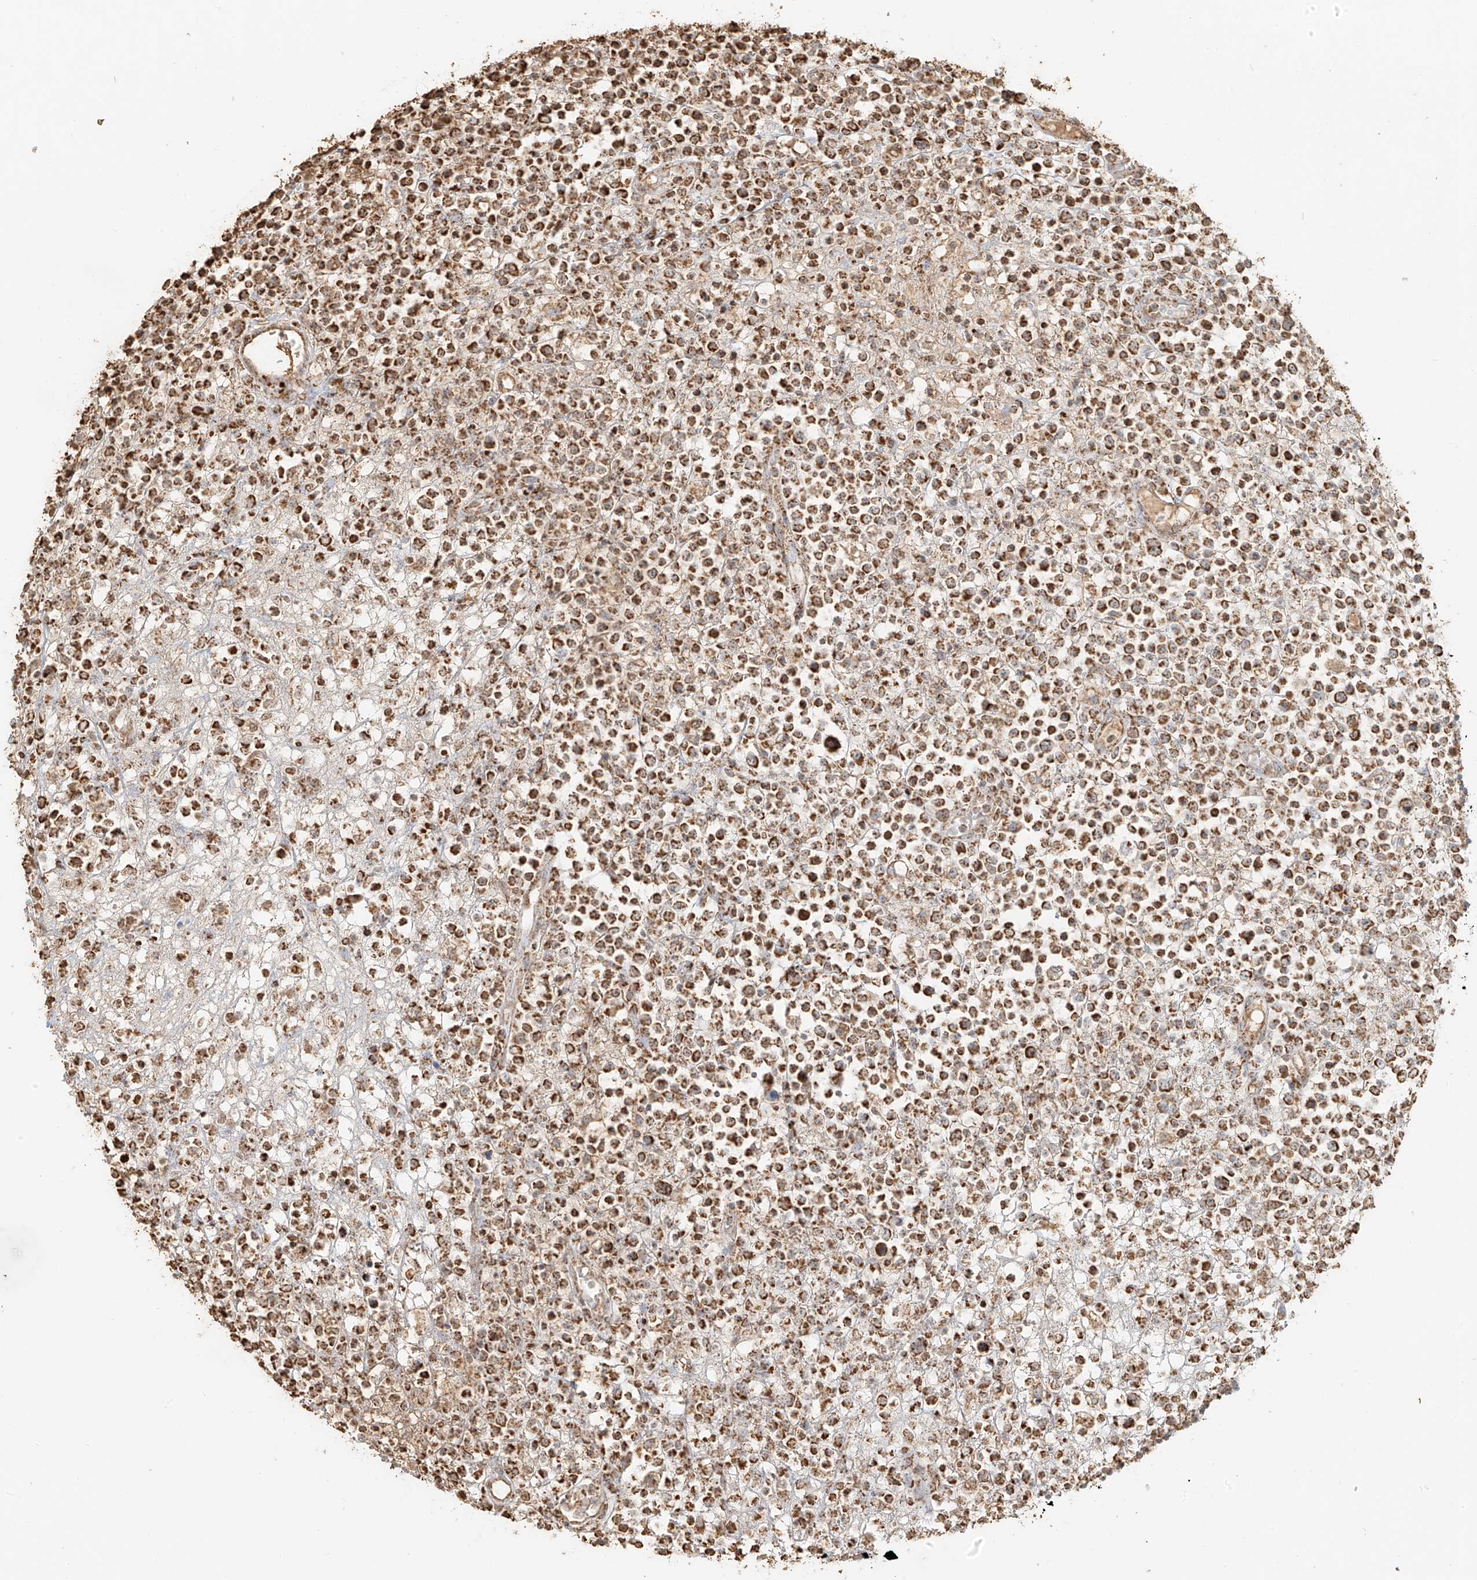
{"staining": {"intensity": "moderate", "quantity": ">75%", "location": "cytoplasmic/membranous"}, "tissue": "lymphoma", "cell_type": "Tumor cells", "image_type": "cancer", "snomed": [{"axis": "morphology", "description": "Malignant lymphoma, non-Hodgkin's type, High grade"}, {"axis": "topography", "description": "Colon"}], "caption": "Human high-grade malignant lymphoma, non-Hodgkin's type stained for a protein (brown) demonstrates moderate cytoplasmic/membranous positive positivity in about >75% of tumor cells.", "gene": "MIPEP", "patient": {"sex": "female", "age": 53}}